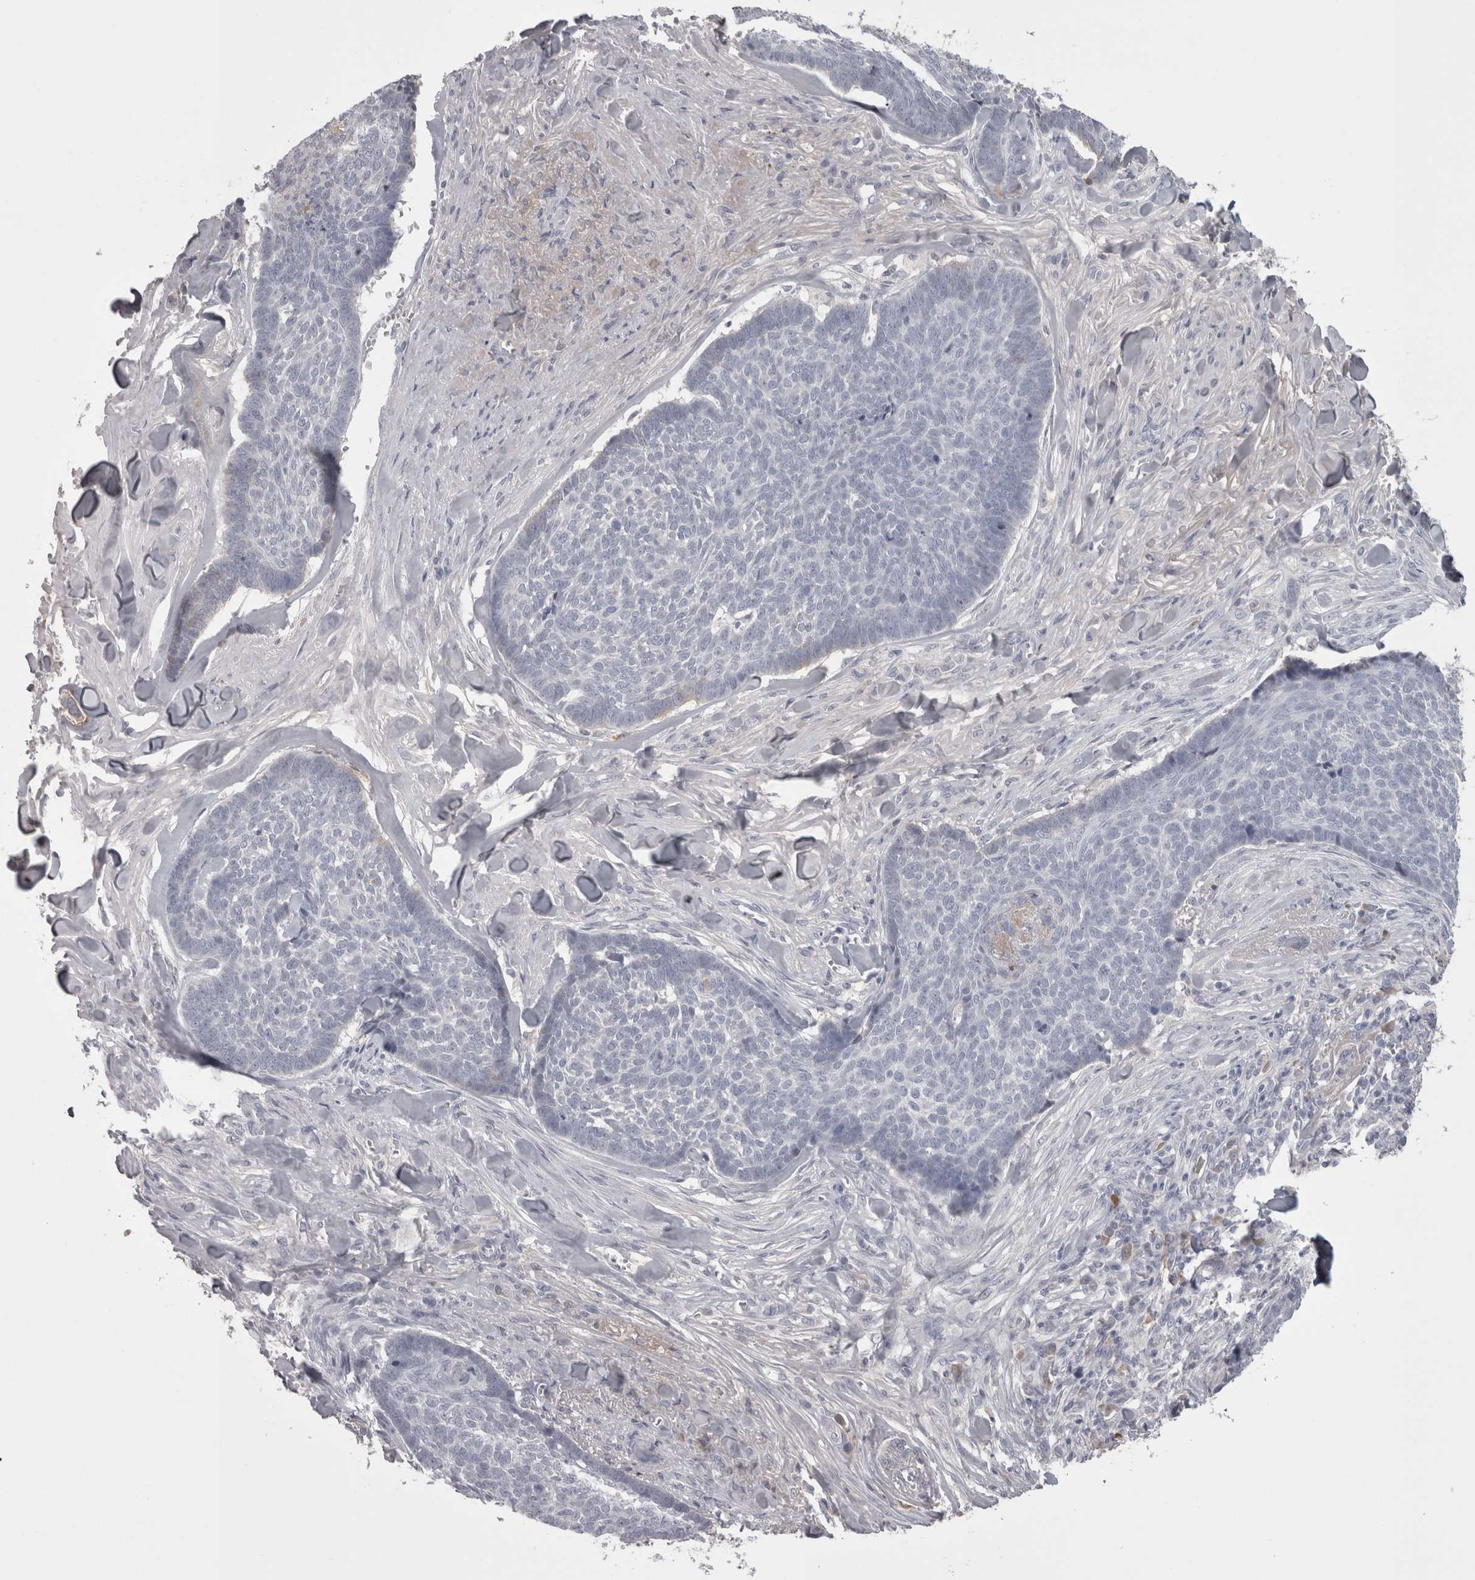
{"staining": {"intensity": "negative", "quantity": "none", "location": "none"}, "tissue": "skin cancer", "cell_type": "Tumor cells", "image_type": "cancer", "snomed": [{"axis": "morphology", "description": "Basal cell carcinoma"}, {"axis": "topography", "description": "Skin"}], "caption": "This is a histopathology image of immunohistochemistry staining of skin cancer, which shows no staining in tumor cells. (DAB (3,3'-diaminobenzidine) immunohistochemistry (IHC) visualized using brightfield microscopy, high magnification).", "gene": "SAA4", "patient": {"sex": "male", "age": 84}}